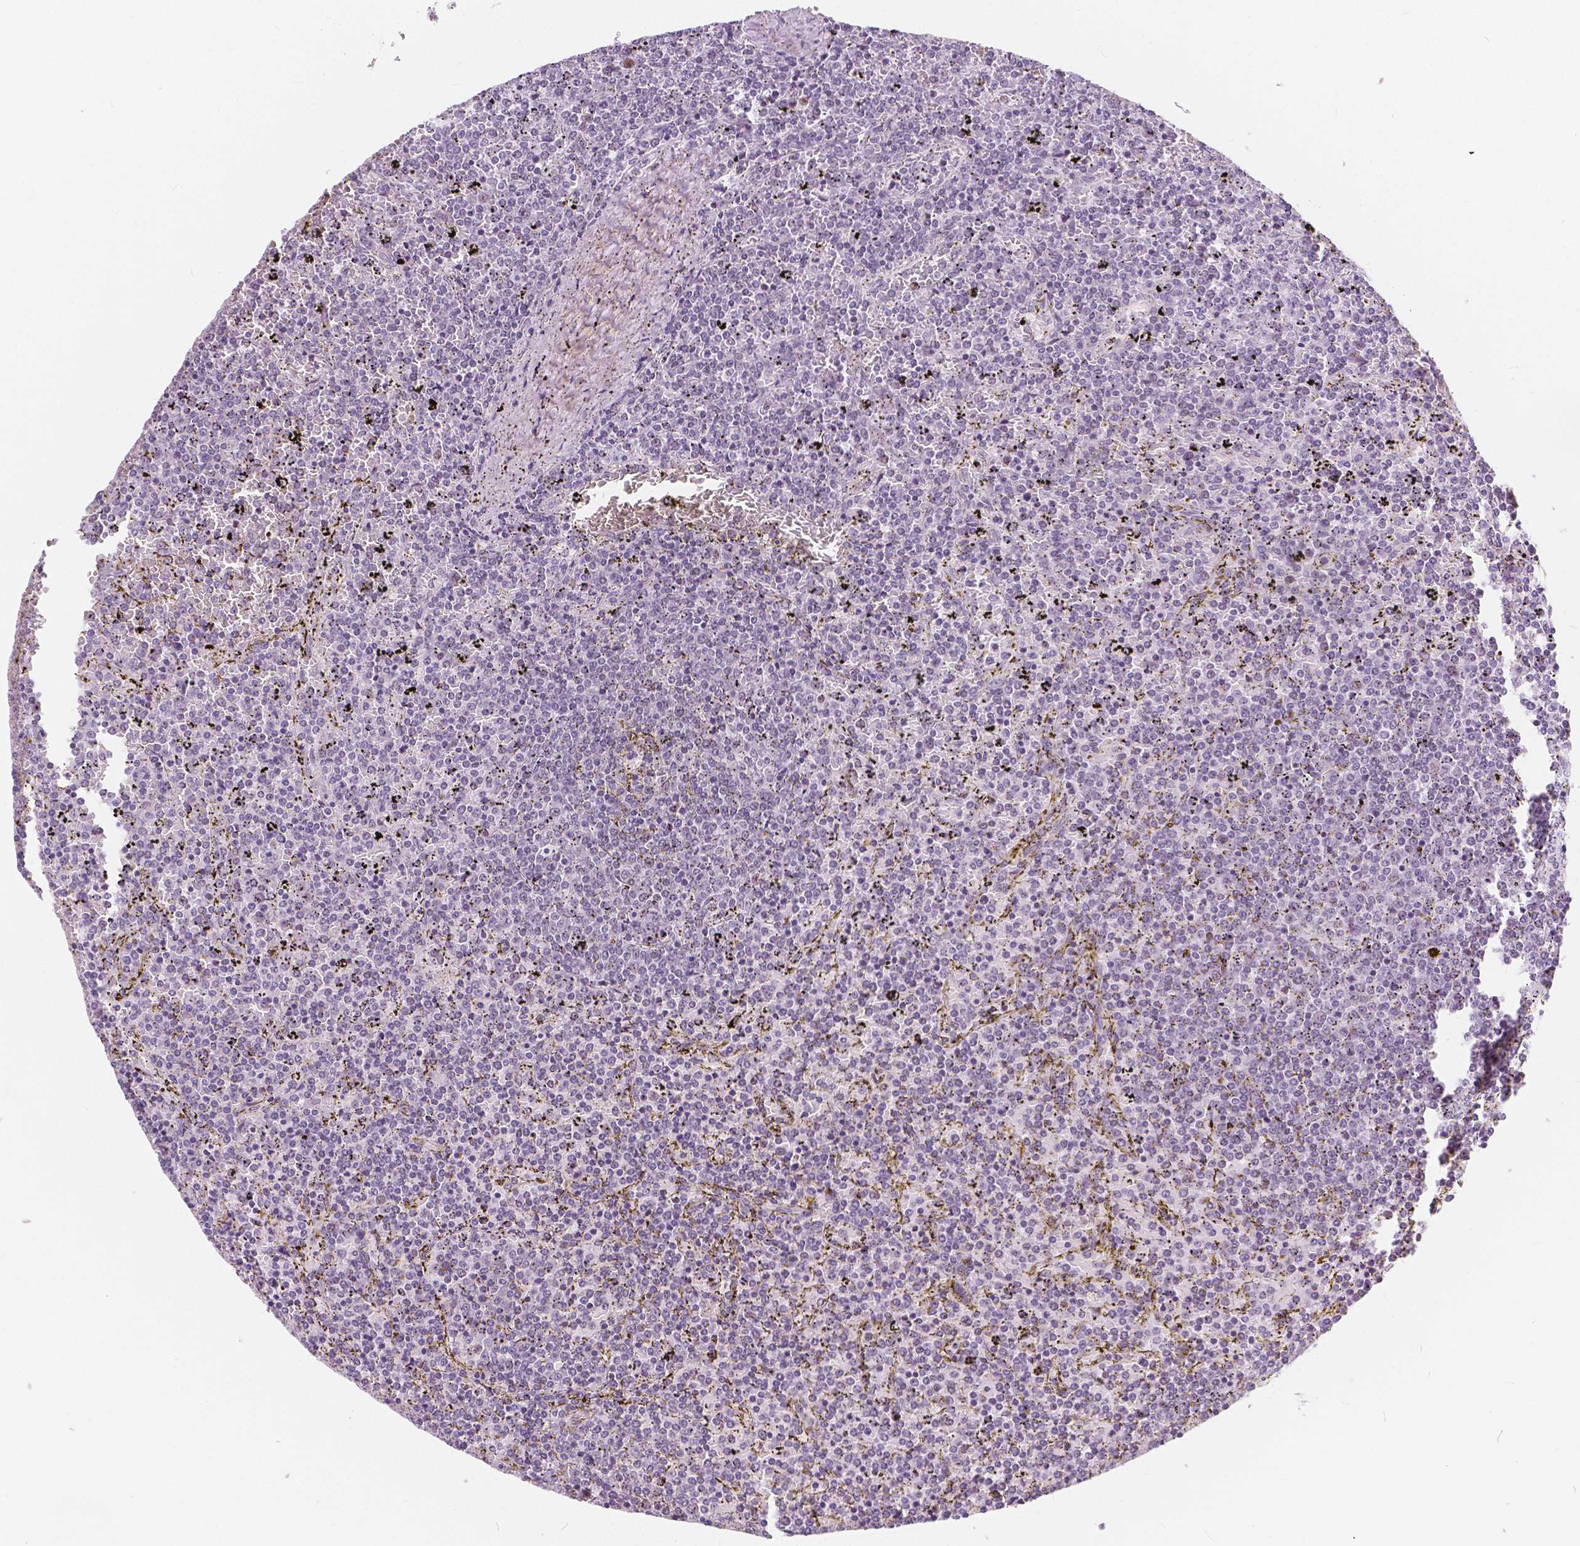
{"staining": {"intensity": "negative", "quantity": "none", "location": "none"}, "tissue": "lymphoma", "cell_type": "Tumor cells", "image_type": "cancer", "snomed": [{"axis": "morphology", "description": "Malignant lymphoma, non-Hodgkin's type, Low grade"}, {"axis": "topography", "description": "Spleen"}], "caption": "This is an immunohistochemistry image of malignant lymphoma, non-Hodgkin's type (low-grade). There is no staining in tumor cells.", "gene": "NOLC1", "patient": {"sex": "female", "age": 77}}